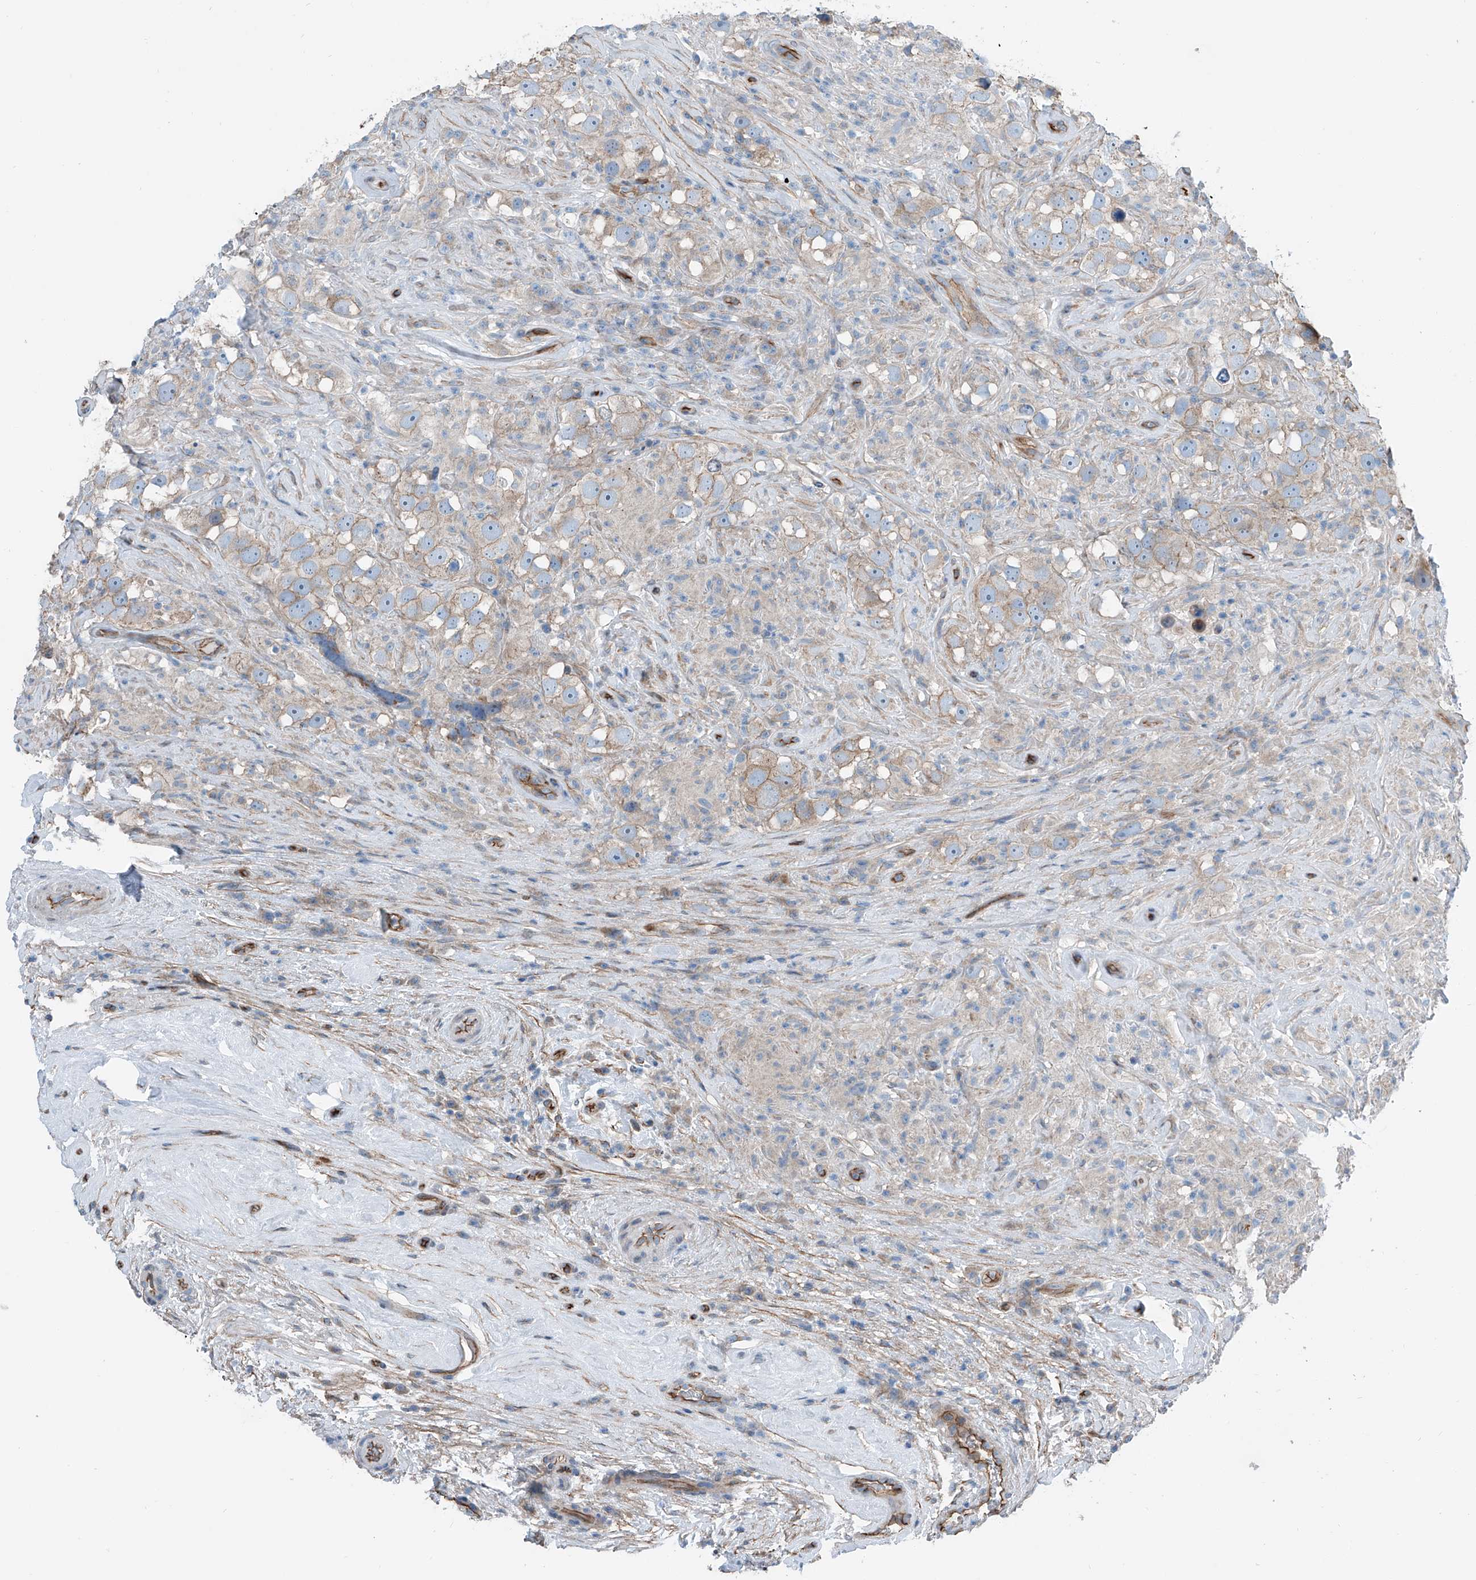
{"staining": {"intensity": "weak", "quantity": "25%-75%", "location": "cytoplasmic/membranous"}, "tissue": "testis cancer", "cell_type": "Tumor cells", "image_type": "cancer", "snomed": [{"axis": "morphology", "description": "Seminoma, NOS"}, {"axis": "topography", "description": "Testis"}], "caption": "The immunohistochemical stain highlights weak cytoplasmic/membranous positivity in tumor cells of testis seminoma tissue.", "gene": "THEMIS2", "patient": {"sex": "male", "age": 49}}